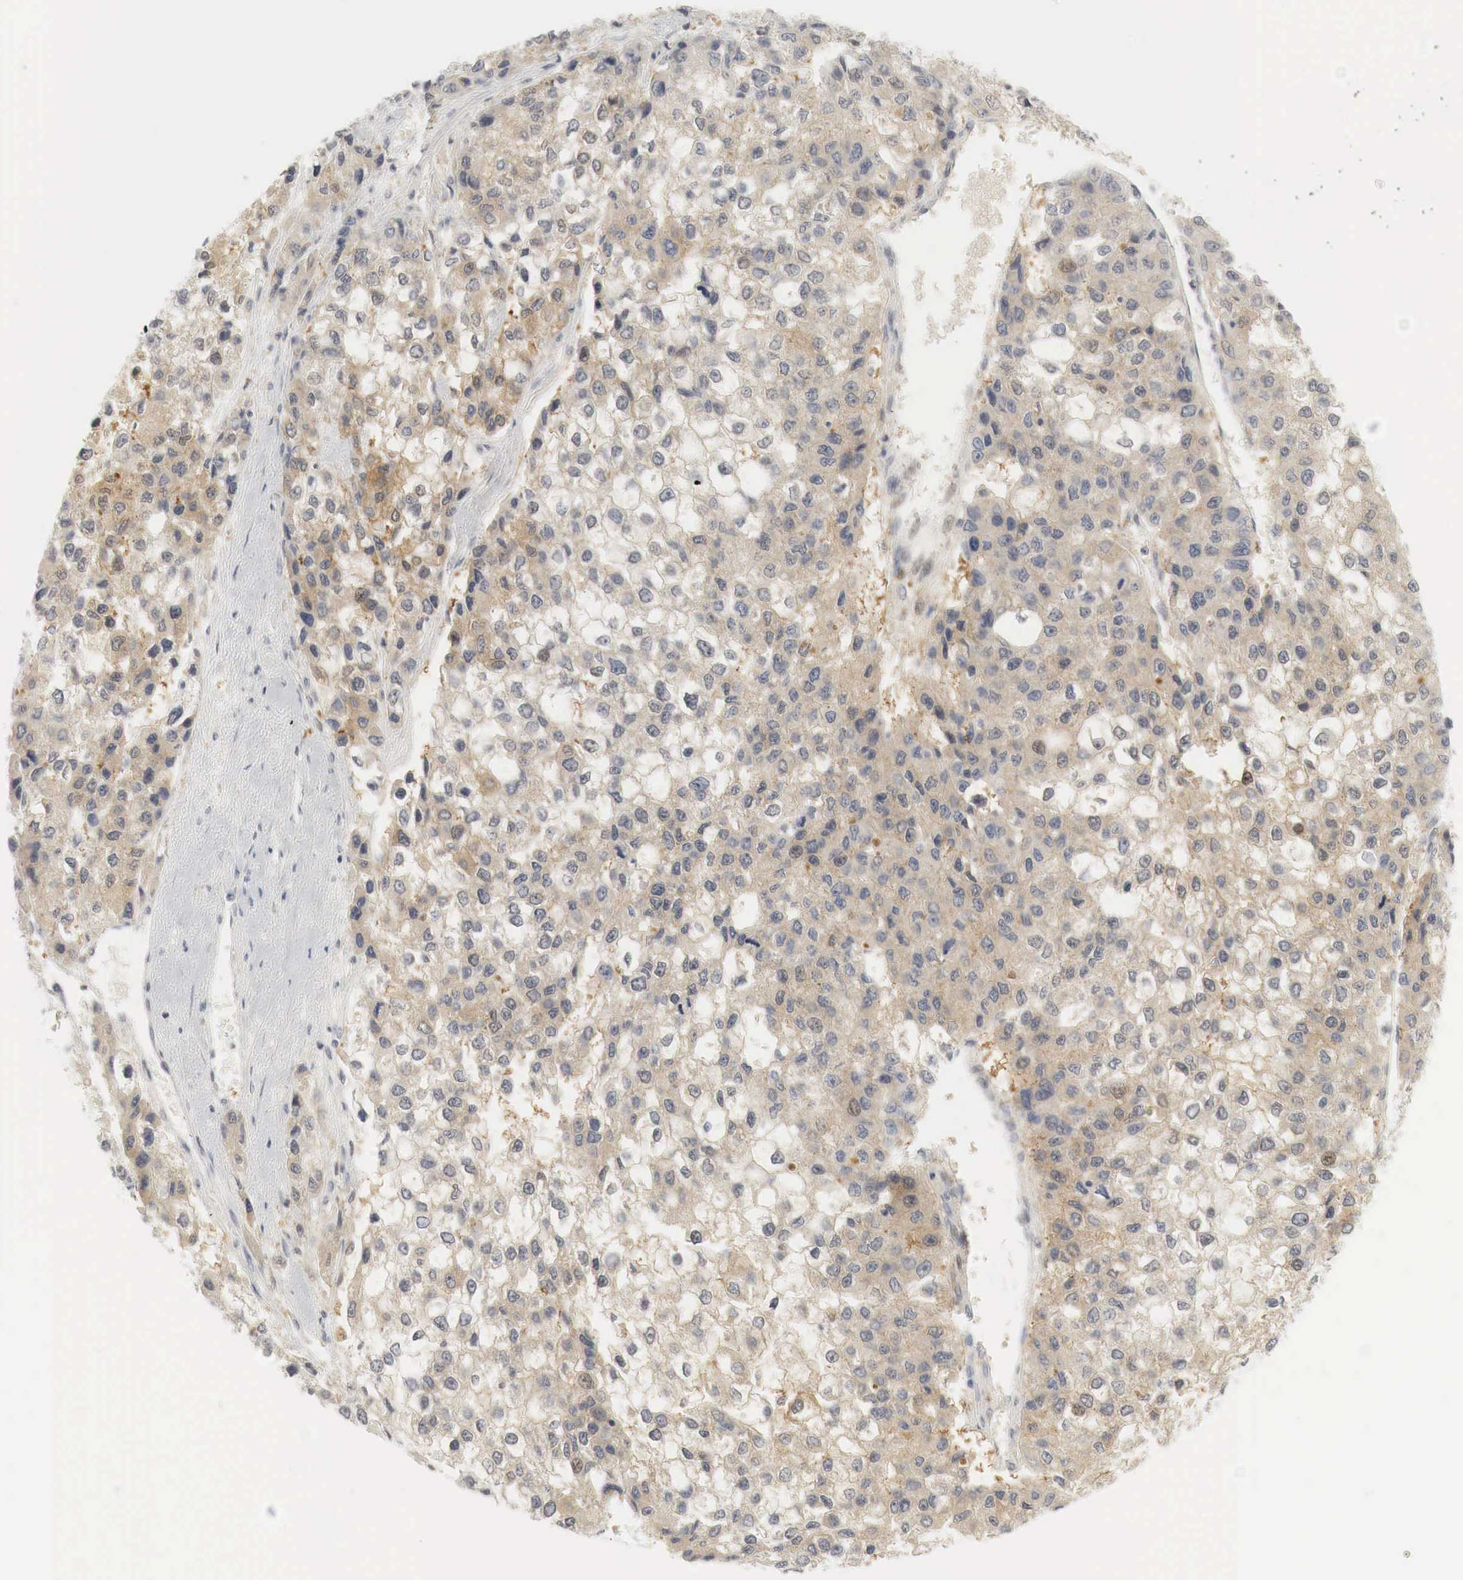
{"staining": {"intensity": "moderate", "quantity": "25%-75%", "location": "cytoplasmic/membranous"}, "tissue": "liver cancer", "cell_type": "Tumor cells", "image_type": "cancer", "snomed": [{"axis": "morphology", "description": "Carcinoma, Hepatocellular, NOS"}, {"axis": "topography", "description": "Liver"}], "caption": "Liver hepatocellular carcinoma stained with DAB (3,3'-diaminobenzidine) immunohistochemistry exhibits medium levels of moderate cytoplasmic/membranous staining in about 25%-75% of tumor cells.", "gene": "MYC", "patient": {"sex": "female", "age": 66}}